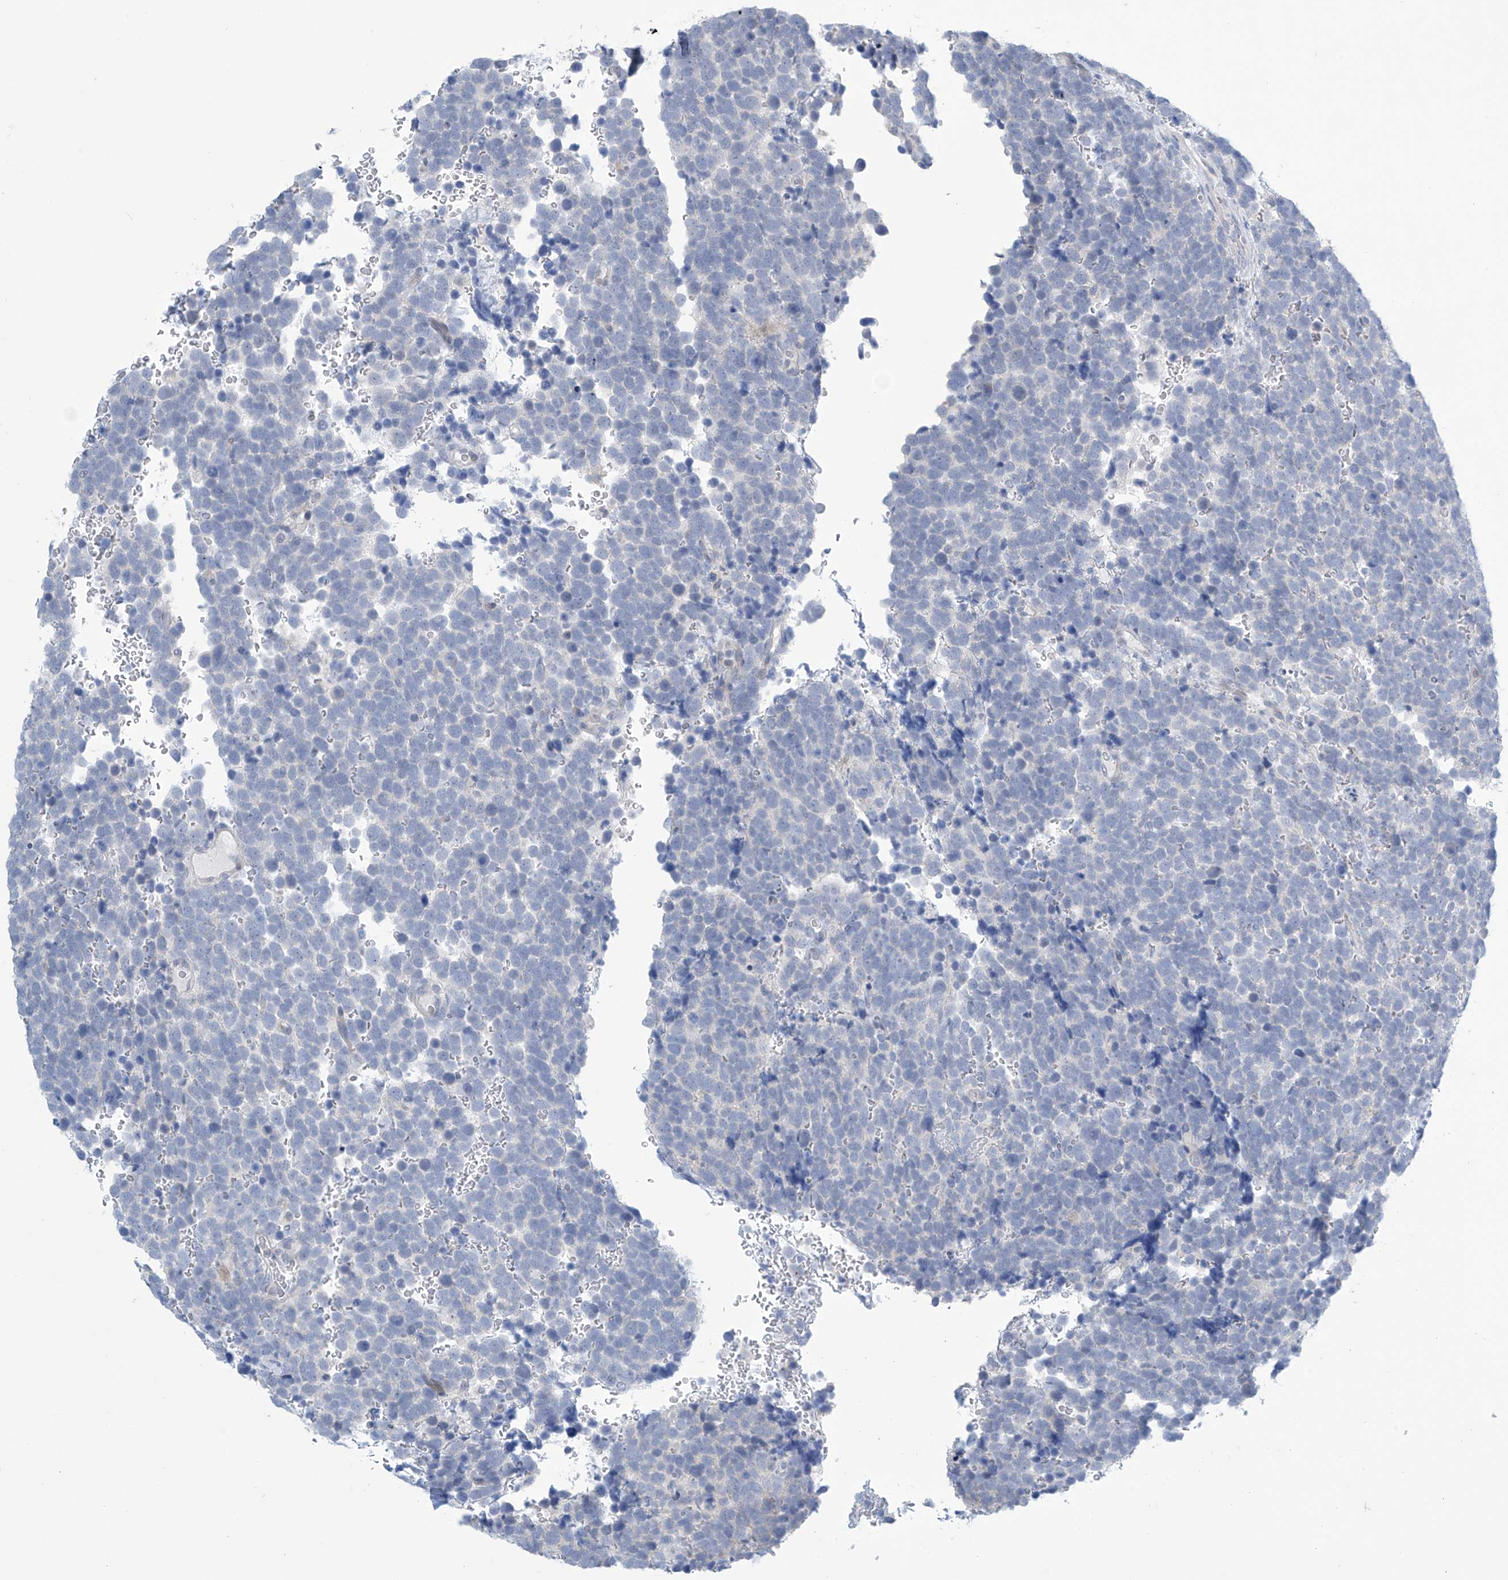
{"staining": {"intensity": "negative", "quantity": "none", "location": "none"}, "tissue": "urothelial cancer", "cell_type": "Tumor cells", "image_type": "cancer", "snomed": [{"axis": "morphology", "description": "Urothelial carcinoma, High grade"}, {"axis": "topography", "description": "Urinary bladder"}], "caption": "This is an IHC micrograph of human urothelial cancer. There is no expression in tumor cells.", "gene": "SLC35A5", "patient": {"sex": "female", "age": 82}}